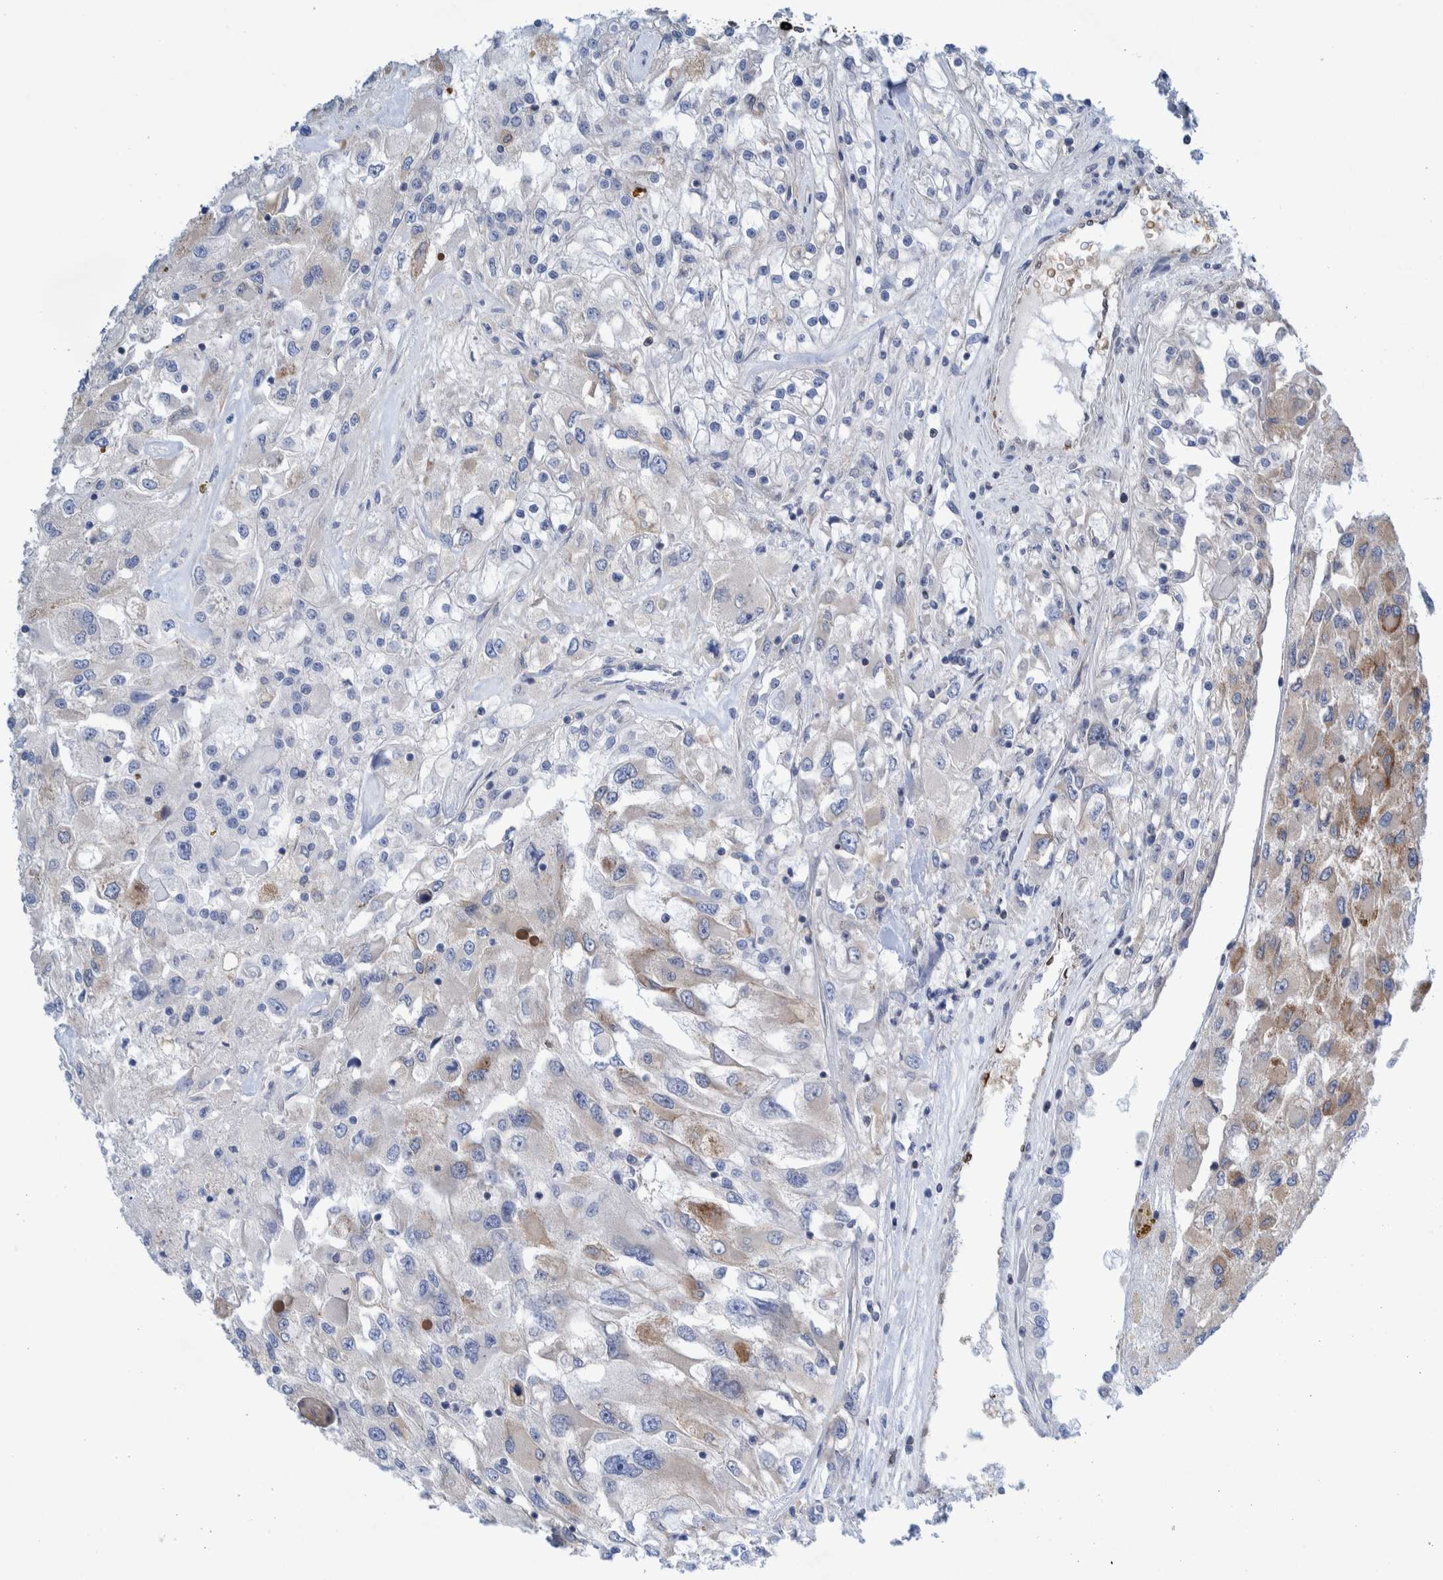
{"staining": {"intensity": "negative", "quantity": "none", "location": "none"}, "tissue": "renal cancer", "cell_type": "Tumor cells", "image_type": "cancer", "snomed": [{"axis": "morphology", "description": "Adenocarcinoma, NOS"}, {"axis": "topography", "description": "Kidney"}], "caption": "High magnification brightfield microscopy of adenocarcinoma (renal) stained with DAB (3,3'-diaminobenzidine) (brown) and counterstained with hematoxylin (blue): tumor cells show no significant positivity.", "gene": "THEM6", "patient": {"sex": "female", "age": 52}}